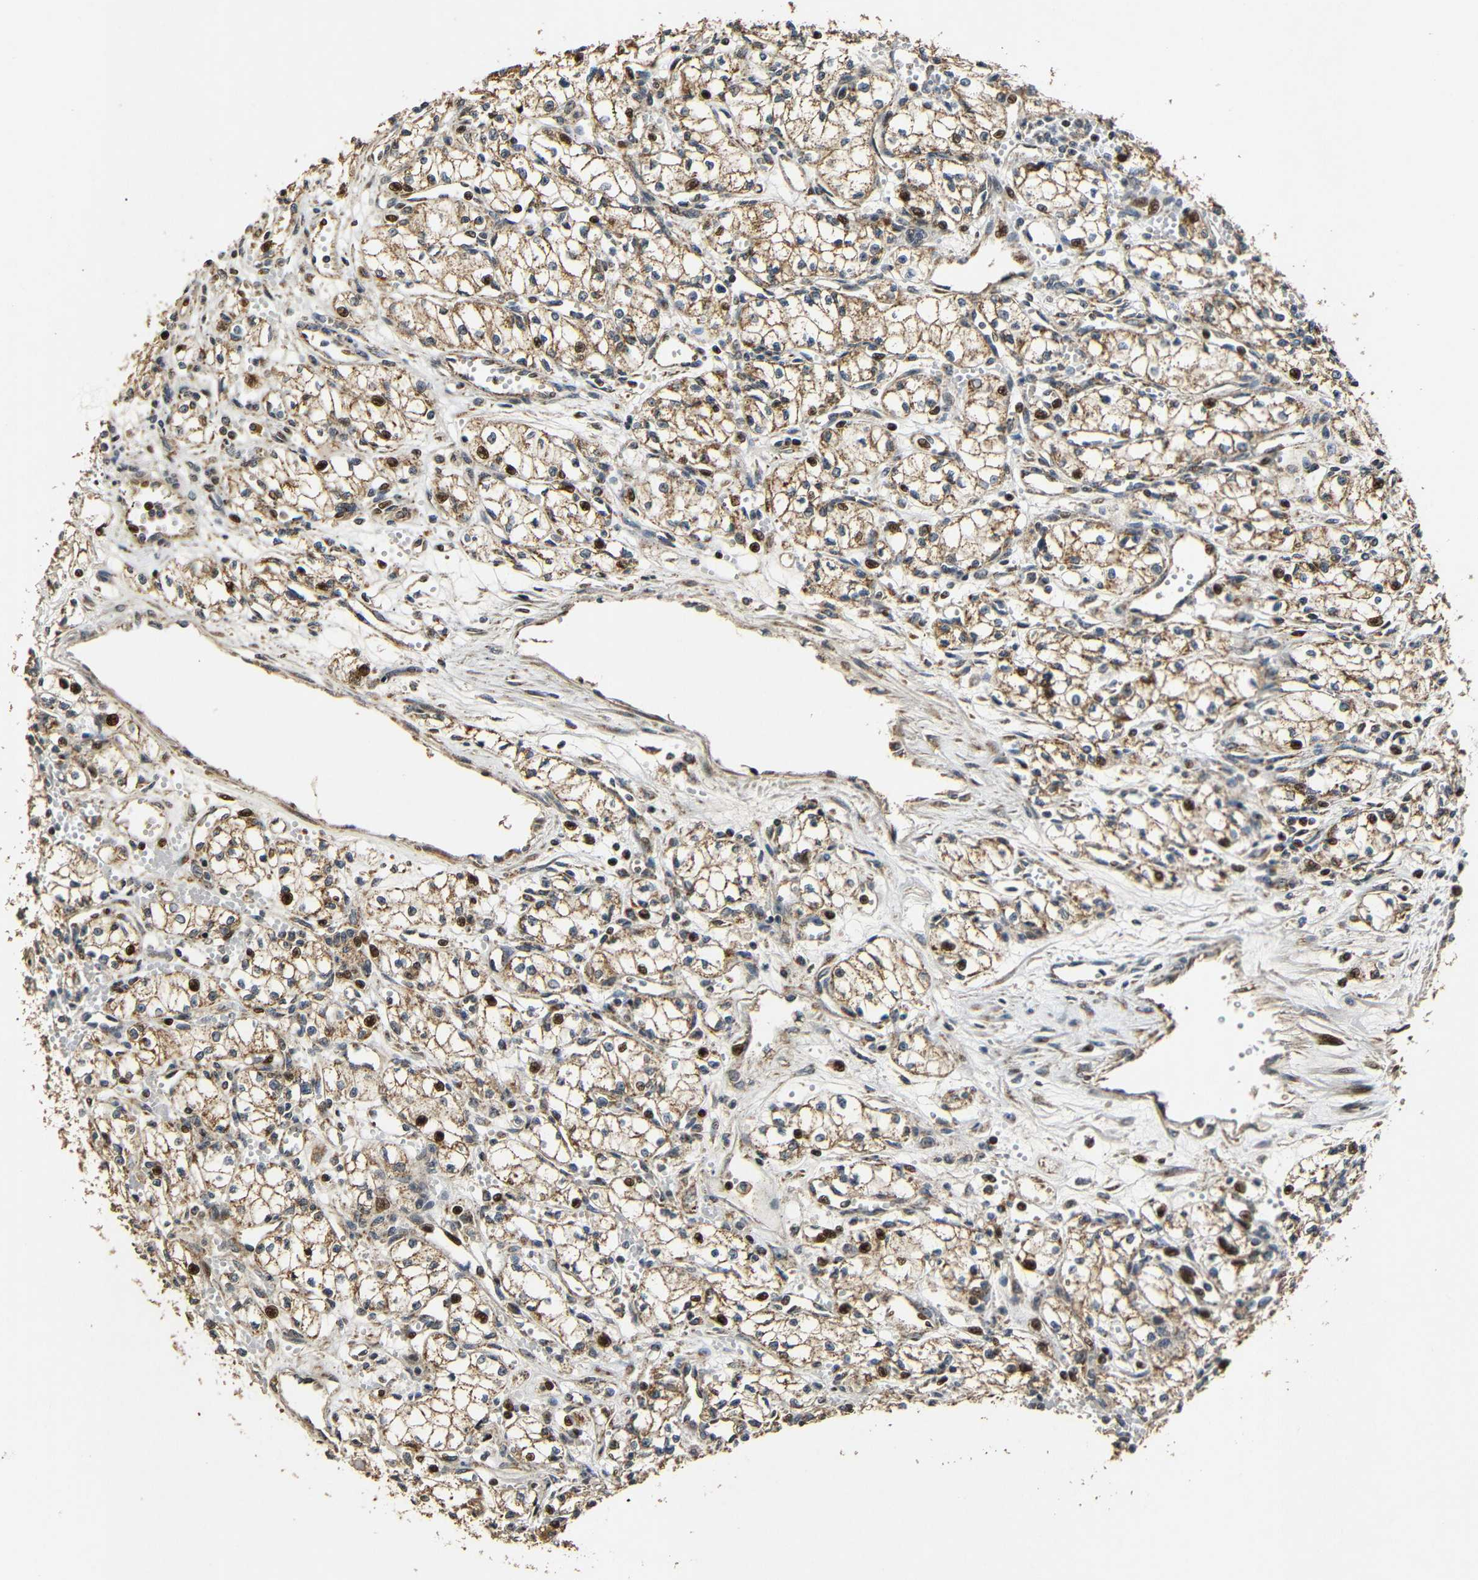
{"staining": {"intensity": "moderate", "quantity": ">75%", "location": "cytoplasmic/membranous,nuclear"}, "tissue": "renal cancer", "cell_type": "Tumor cells", "image_type": "cancer", "snomed": [{"axis": "morphology", "description": "Normal tissue, NOS"}, {"axis": "morphology", "description": "Adenocarcinoma, NOS"}, {"axis": "topography", "description": "Kidney"}], "caption": "Protein staining reveals moderate cytoplasmic/membranous and nuclear expression in about >75% of tumor cells in adenocarcinoma (renal).", "gene": "KAZALD1", "patient": {"sex": "male", "age": 59}}